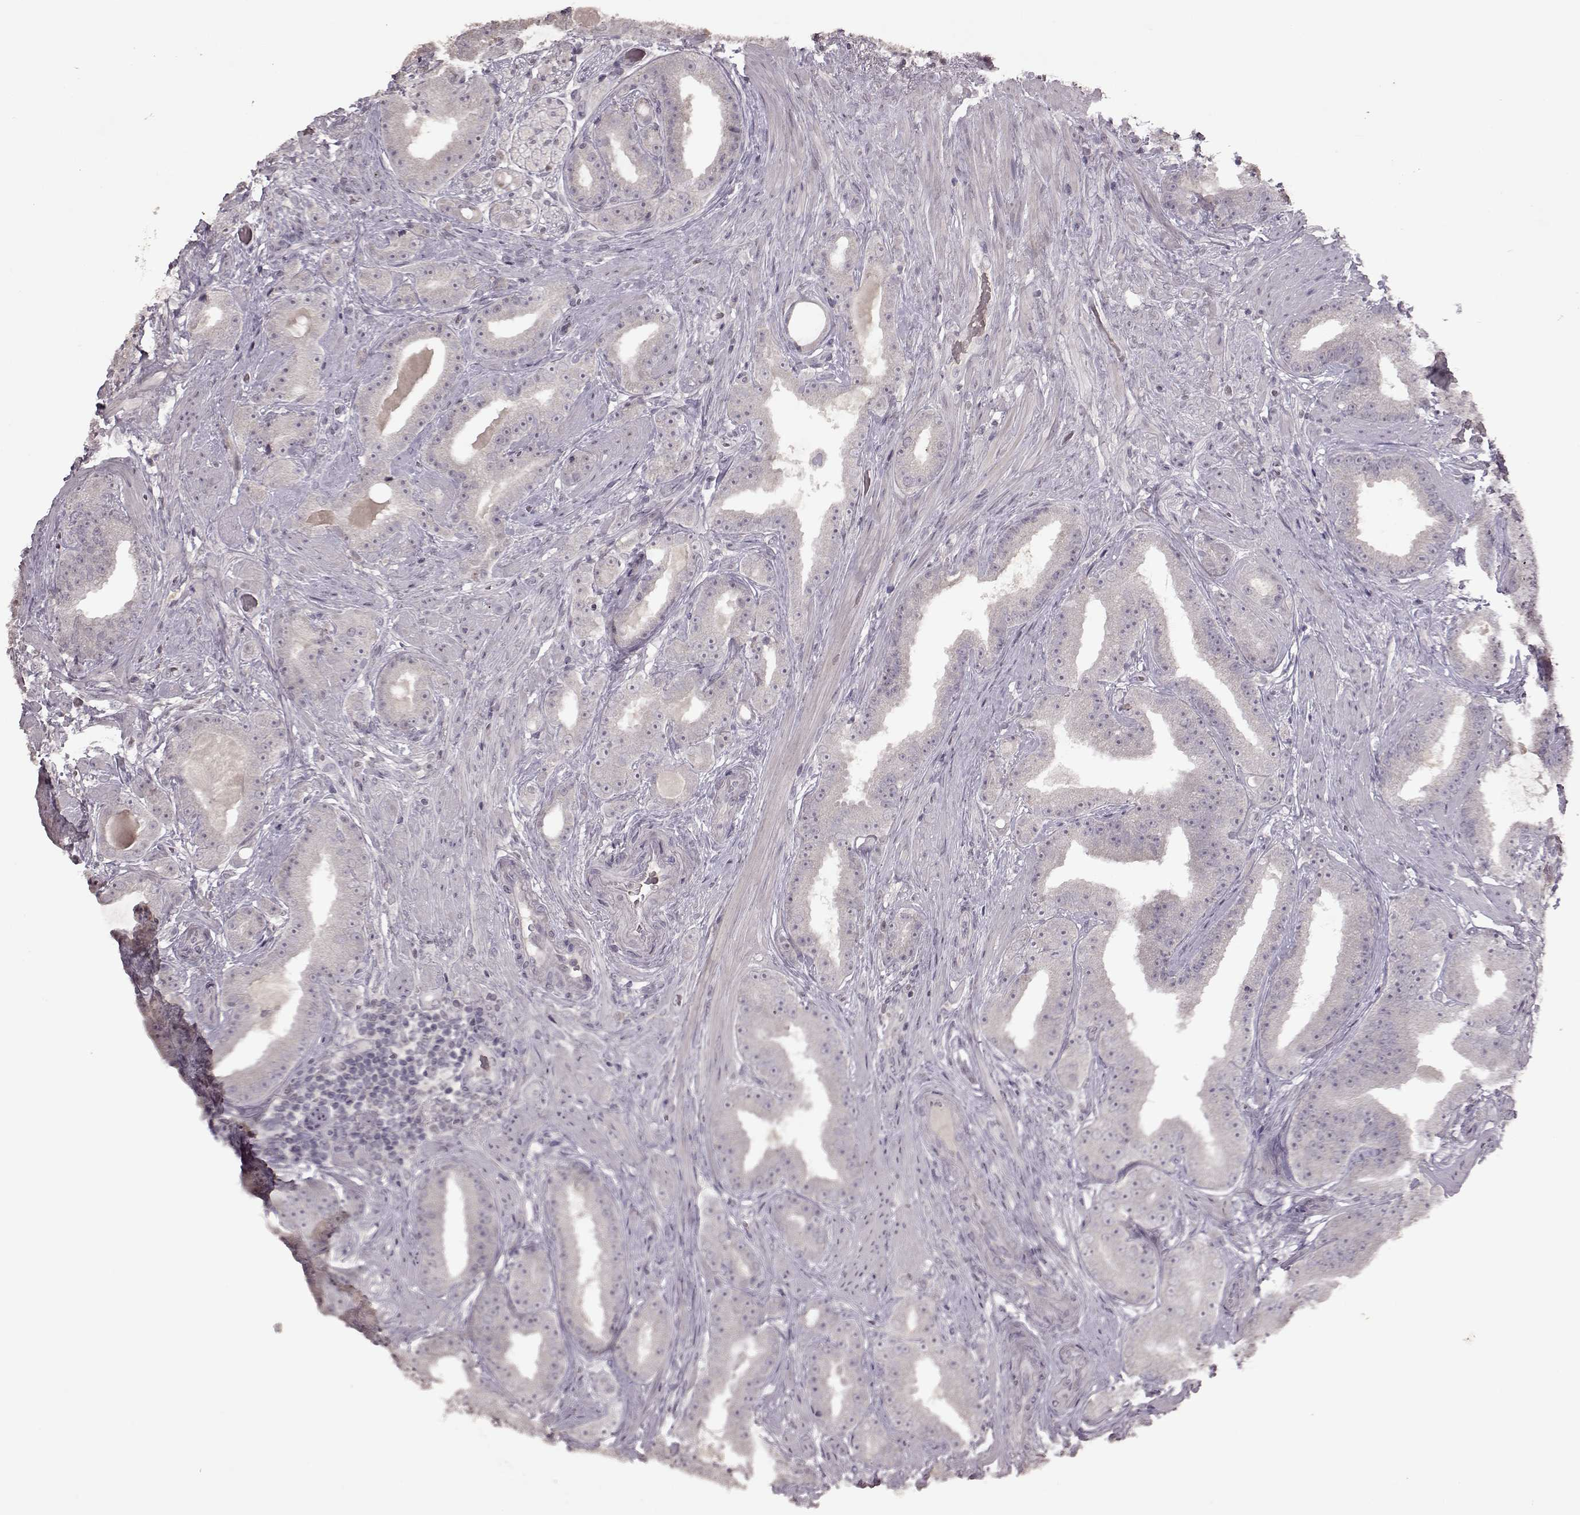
{"staining": {"intensity": "negative", "quantity": "none", "location": "none"}, "tissue": "prostate cancer", "cell_type": "Tumor cells", "image_type": "cancer", "snomed": [{"axis": "morphology", "description": "Adenocarcinoma, Low grade"}, {"axis": "topography", "description": "Prostate"}], "caption": "A high-resolution histopathology image shows IHC staining of prostate low-grade adenocarcinoma, which demonstrates no significant positivity in tumor cells.", "gene": "LHB", "patient": {"sex": "male", "age": 60}}